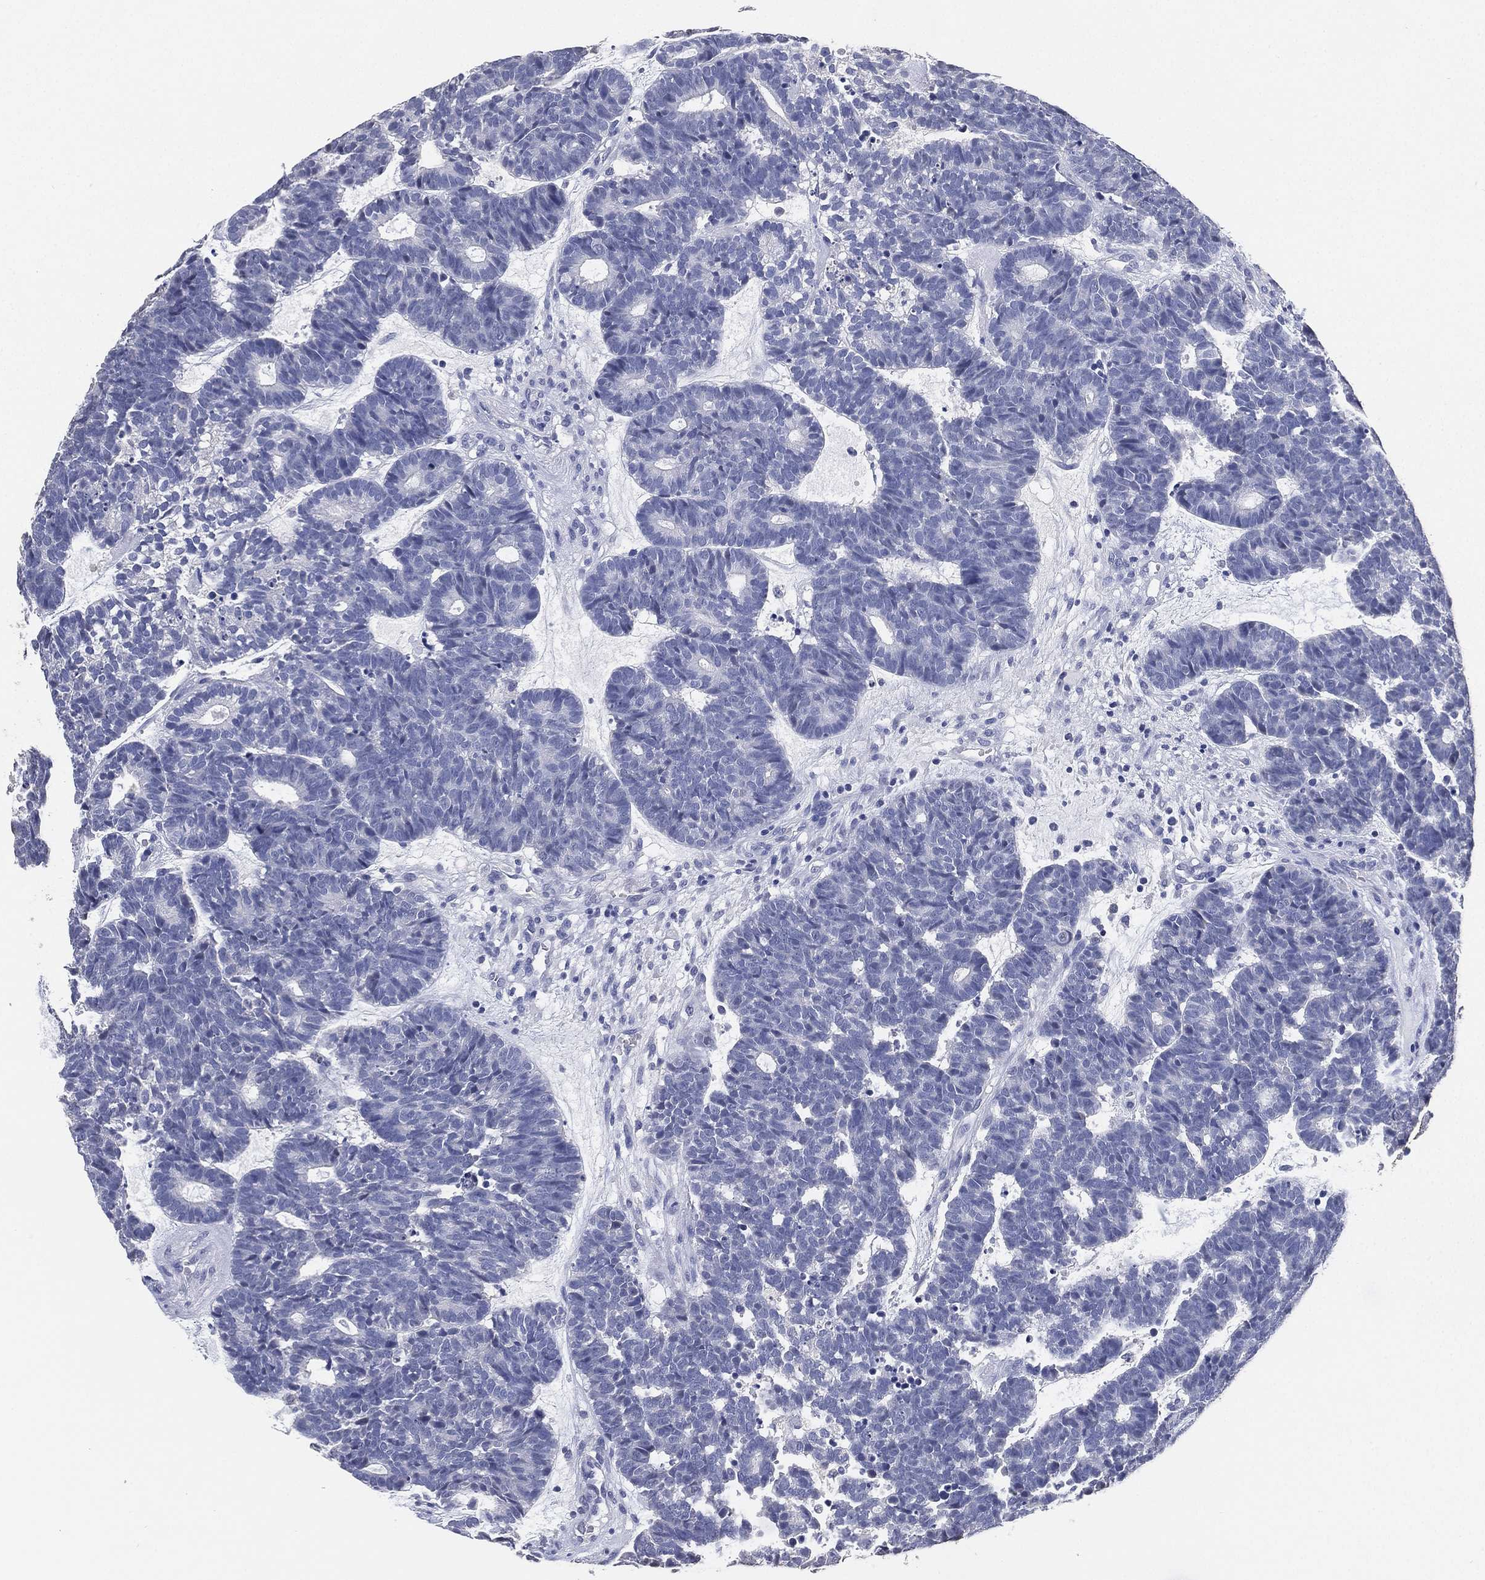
{"staining": {"intensity": "negative", "quantity": "none", "location": "none"}, "tissue": "head and neck cancer", "cell_type": "Tumor cells", "image_type": "cancer", "snomed": [{"axis": "morphology", "description": "Adenocarcinoma, NOS"}, {"axis": "topography", "description": "Head-Neck"}], "caption": "Immunohistochemical staining of head and neck cancer (adenocarcinoma) reveals no significant expression in tumor cells. Nuclei are stained in blue.", "gene": "IYD", "patient": {"sex": "female", "age": 81}}